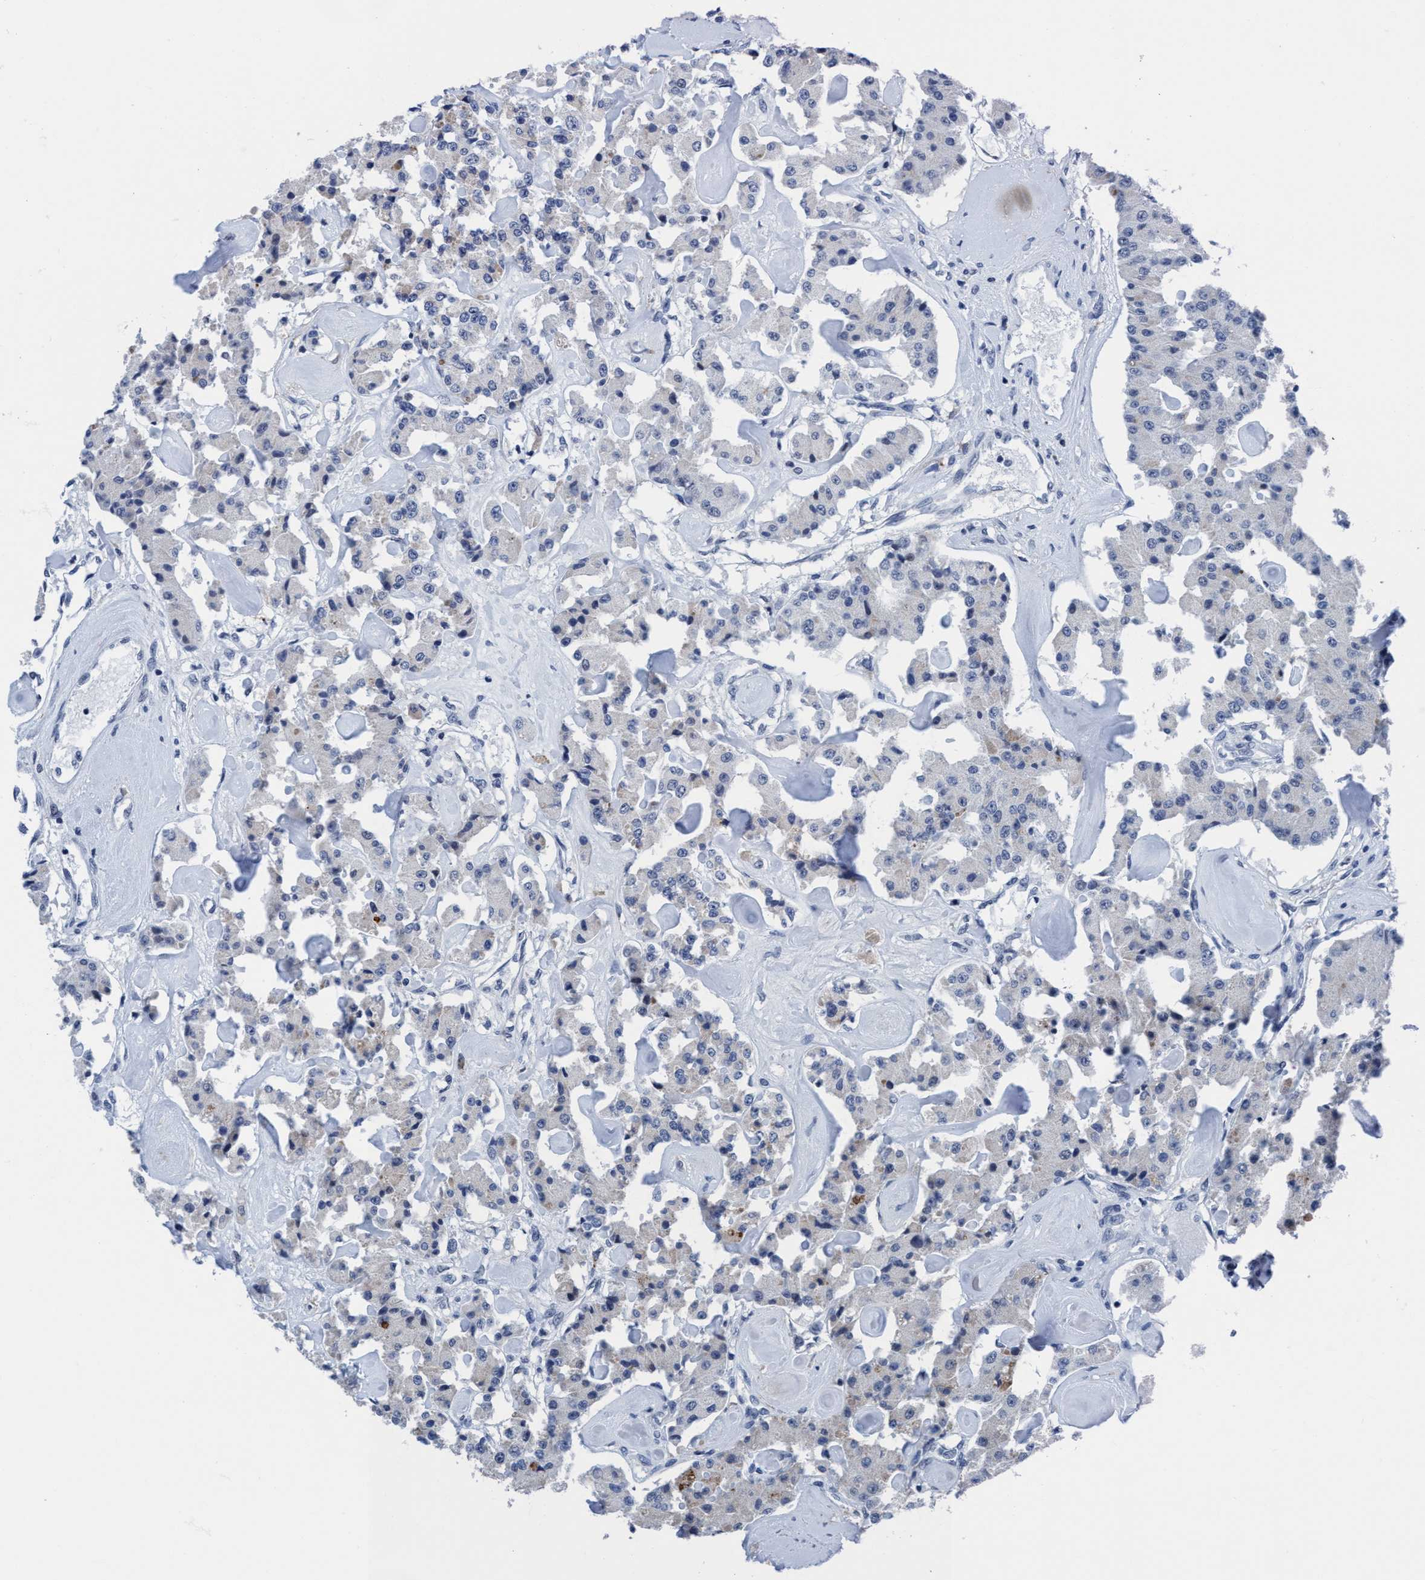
{"staining": {"intensity": "negative", "quantity": "none", "location": "none"}, "tissue": "carcinoid", "cell_type": "Tumor cells", "image_type": "cancer", "snomed": [{"axis": "morphology", "description": "Carcinoid, malignant, NOS"}, {"axis": "topography", "description": "Pancreas"}], "caption": "An immunohistochemistry micrograph of carcinoid is shown. There is no staining in tumor cells of carcinoid.", "gene": "DNAI1", "patient": {"sex": "male", "age": 41}}